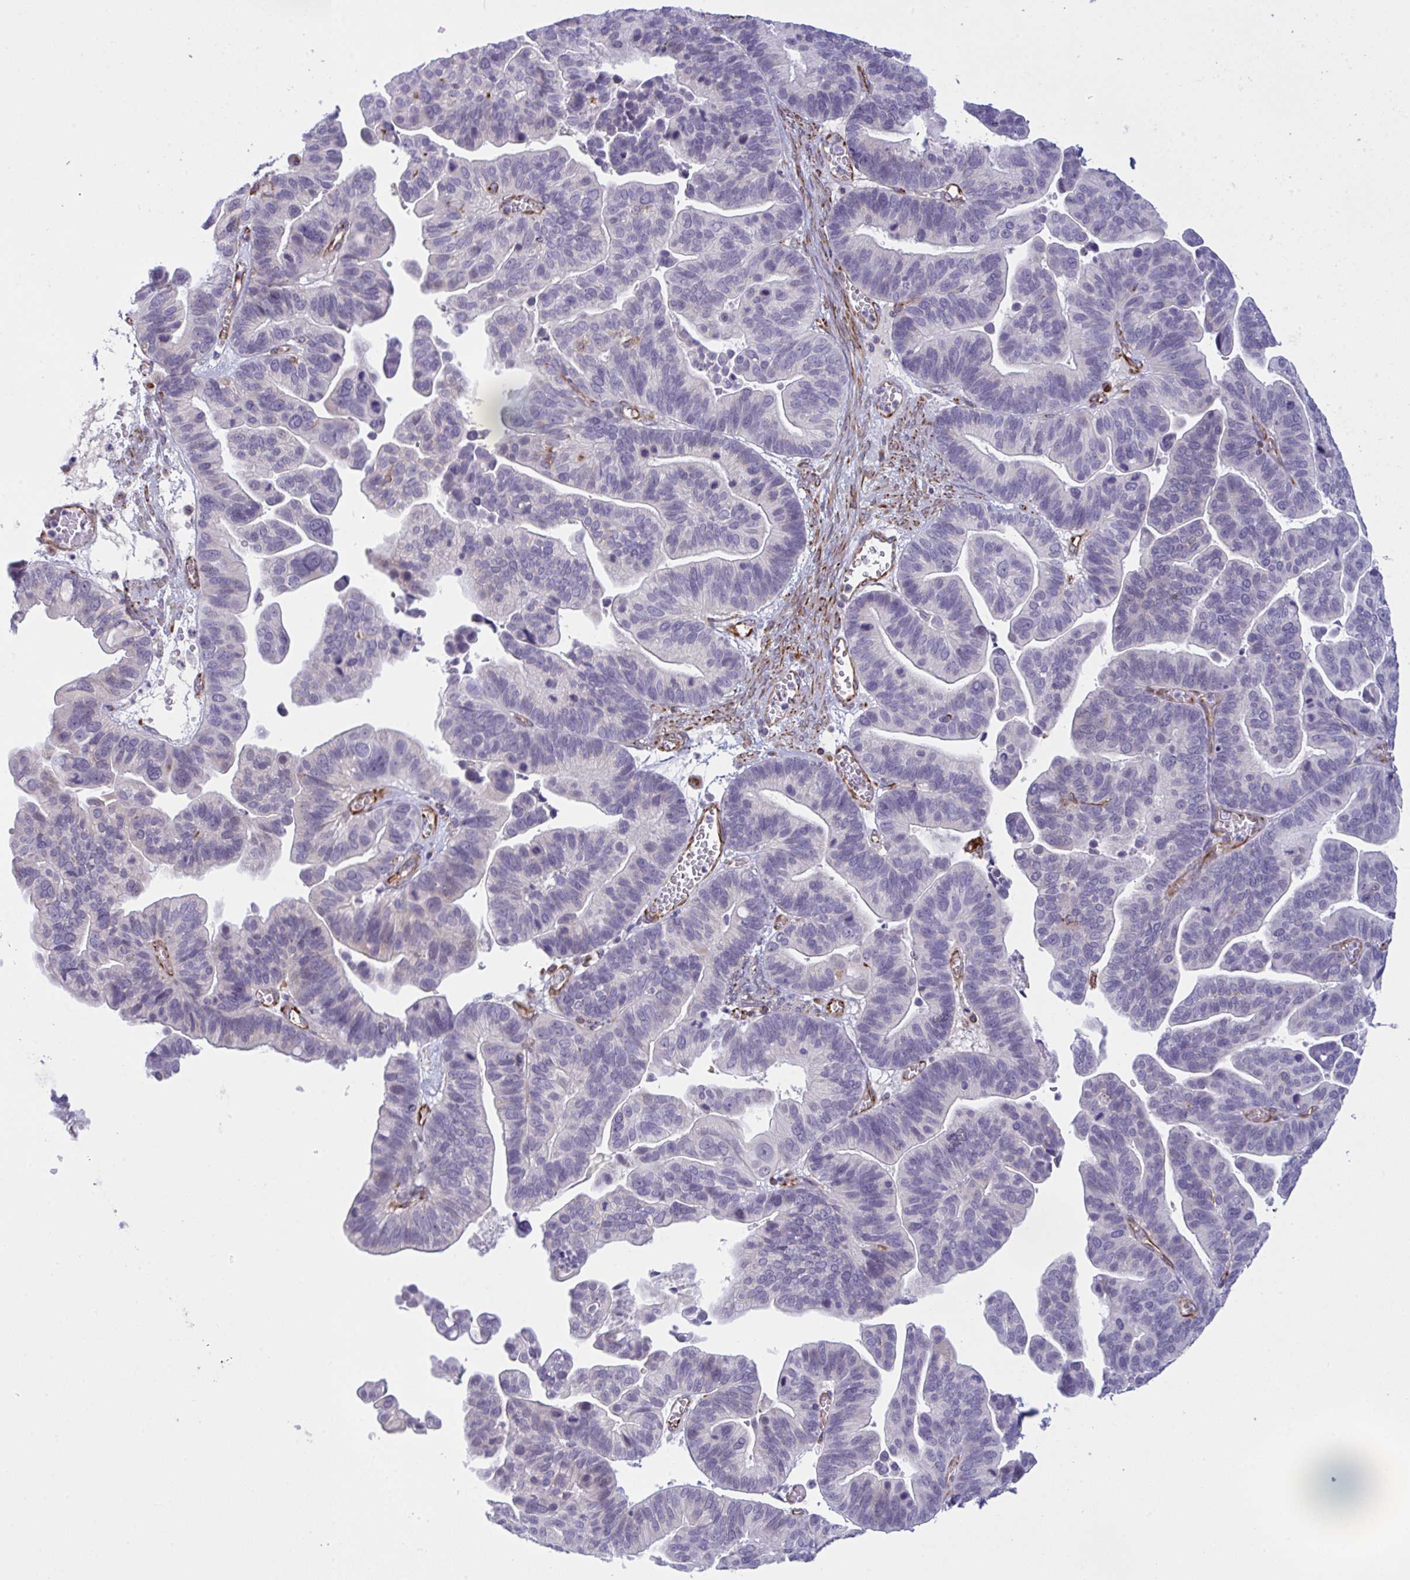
{"staining": {"intensity": "negative", "quantity": "none", "location": "none"}, "tissue": "ovarian cancer", "cell_type": "Tumor cells", "image_type": "cancer", "snomed": [{"axis": "morphology", "description": "Cystadenocarcinoma, serous, NOS"}, {"axis": "topography", "description": "Ovary"}], "caption": "This is an immunohistochemistry histopathology image of human ovarian serous cystadenocarcinoma. There is no staining in tumor cells.", "gene": "DCBLD1", "patient": {"sex": "female", "age": 56}}